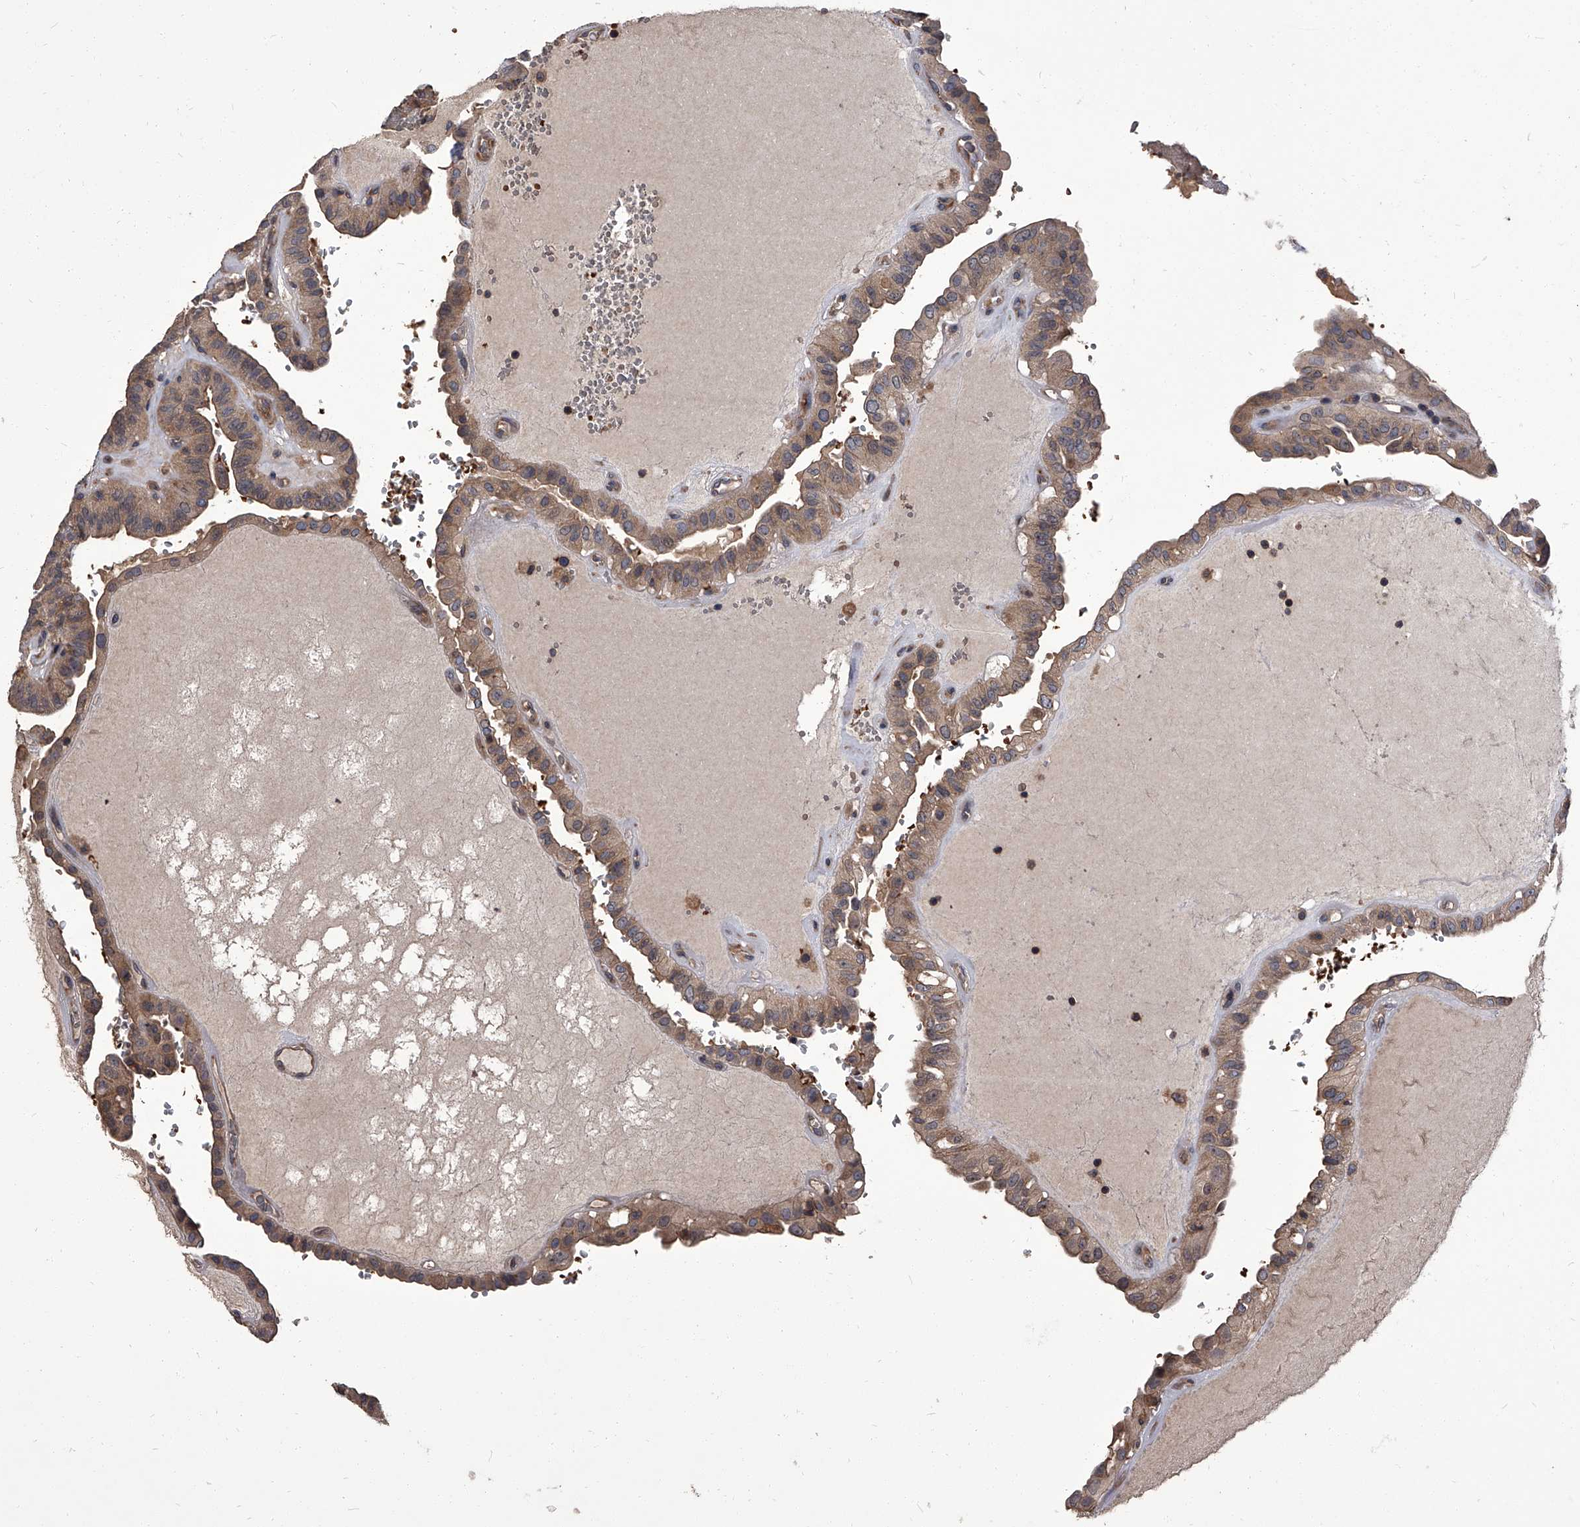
{"staining": {"intensity": "moderate", "quantity": "25%-75%", "location": "cytoplasmic/membranous"}, "tissue": "thyroid cancer", "cell_type": "Tumor cells", "image_type": "cancer", "snomed": [{"axis": "morphology", "description": "Papillary adenocarcinoma, NOS"}, {"axis": "topography", "description": "Thyroid gland"}], "caption": "The histopathology image exhibits staining of thyroid cancer, revealing moderate cytoplasmic/membranous protein staining (brown color) within tumor cells.", "gene": "STK36", "patient": {"sex": "male", "age": 77}}